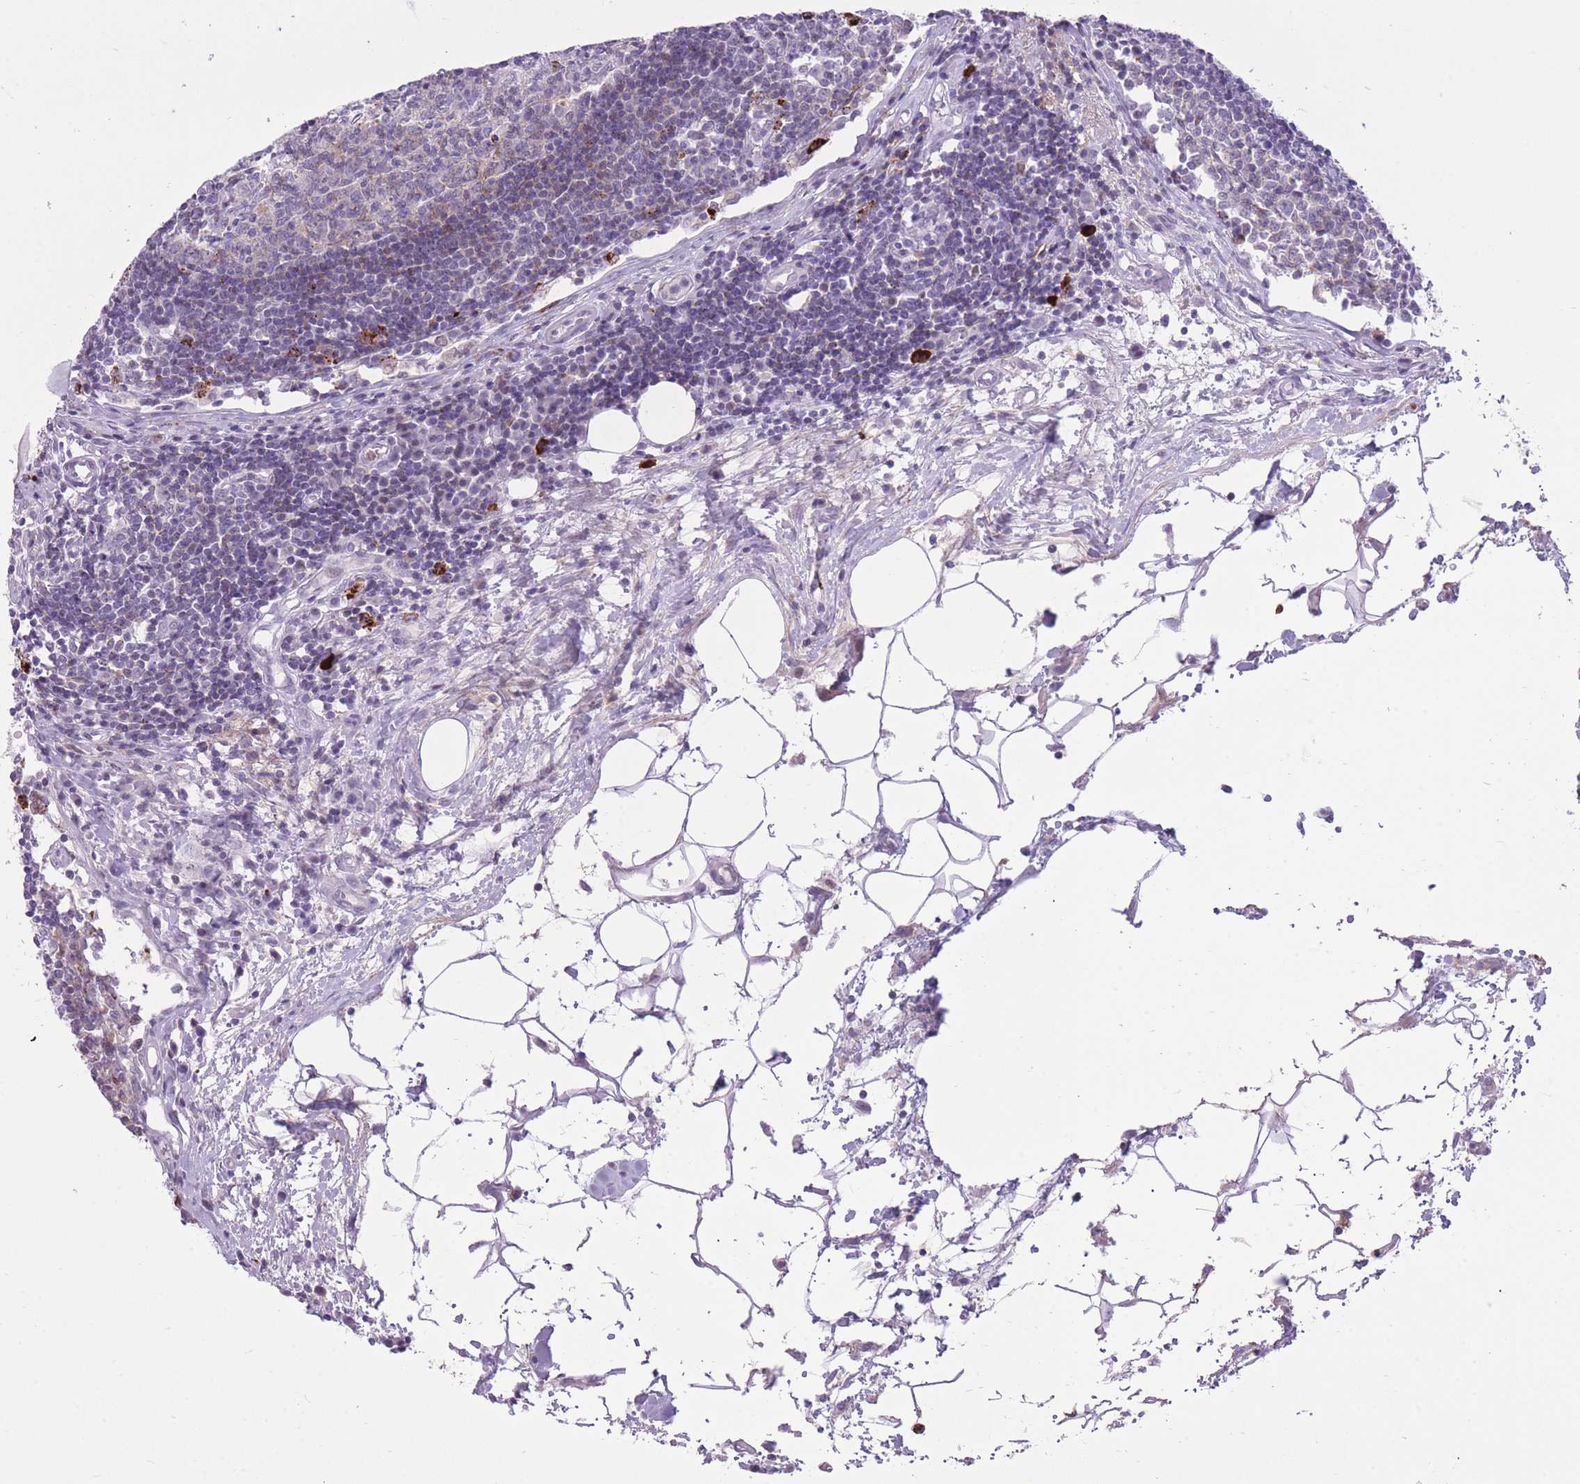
{"staining": {"intensity": "negative", "quantity": "none", "location": "none"}, "tissue": "lymph node", "cell_type": "Germinal center cells", "image_type": "normal", "snomed": [{"axis": "morphology", "description": "Normal tissue, NOS"}, {"axis": "topography", "description": "Lymph node"}], "caption": "An immunohistochemistry image of normal lymph node is shown. There is no staining in germinal center cells of lymph node. Brightfield microscopy of IHC stained with DAB (3,3'-diaminobenzidine) (brown) and hematoxylin (blue), captured at high magnification.", "gene": "MEIS3", "patient": {"sex": "female", "age": 55}}